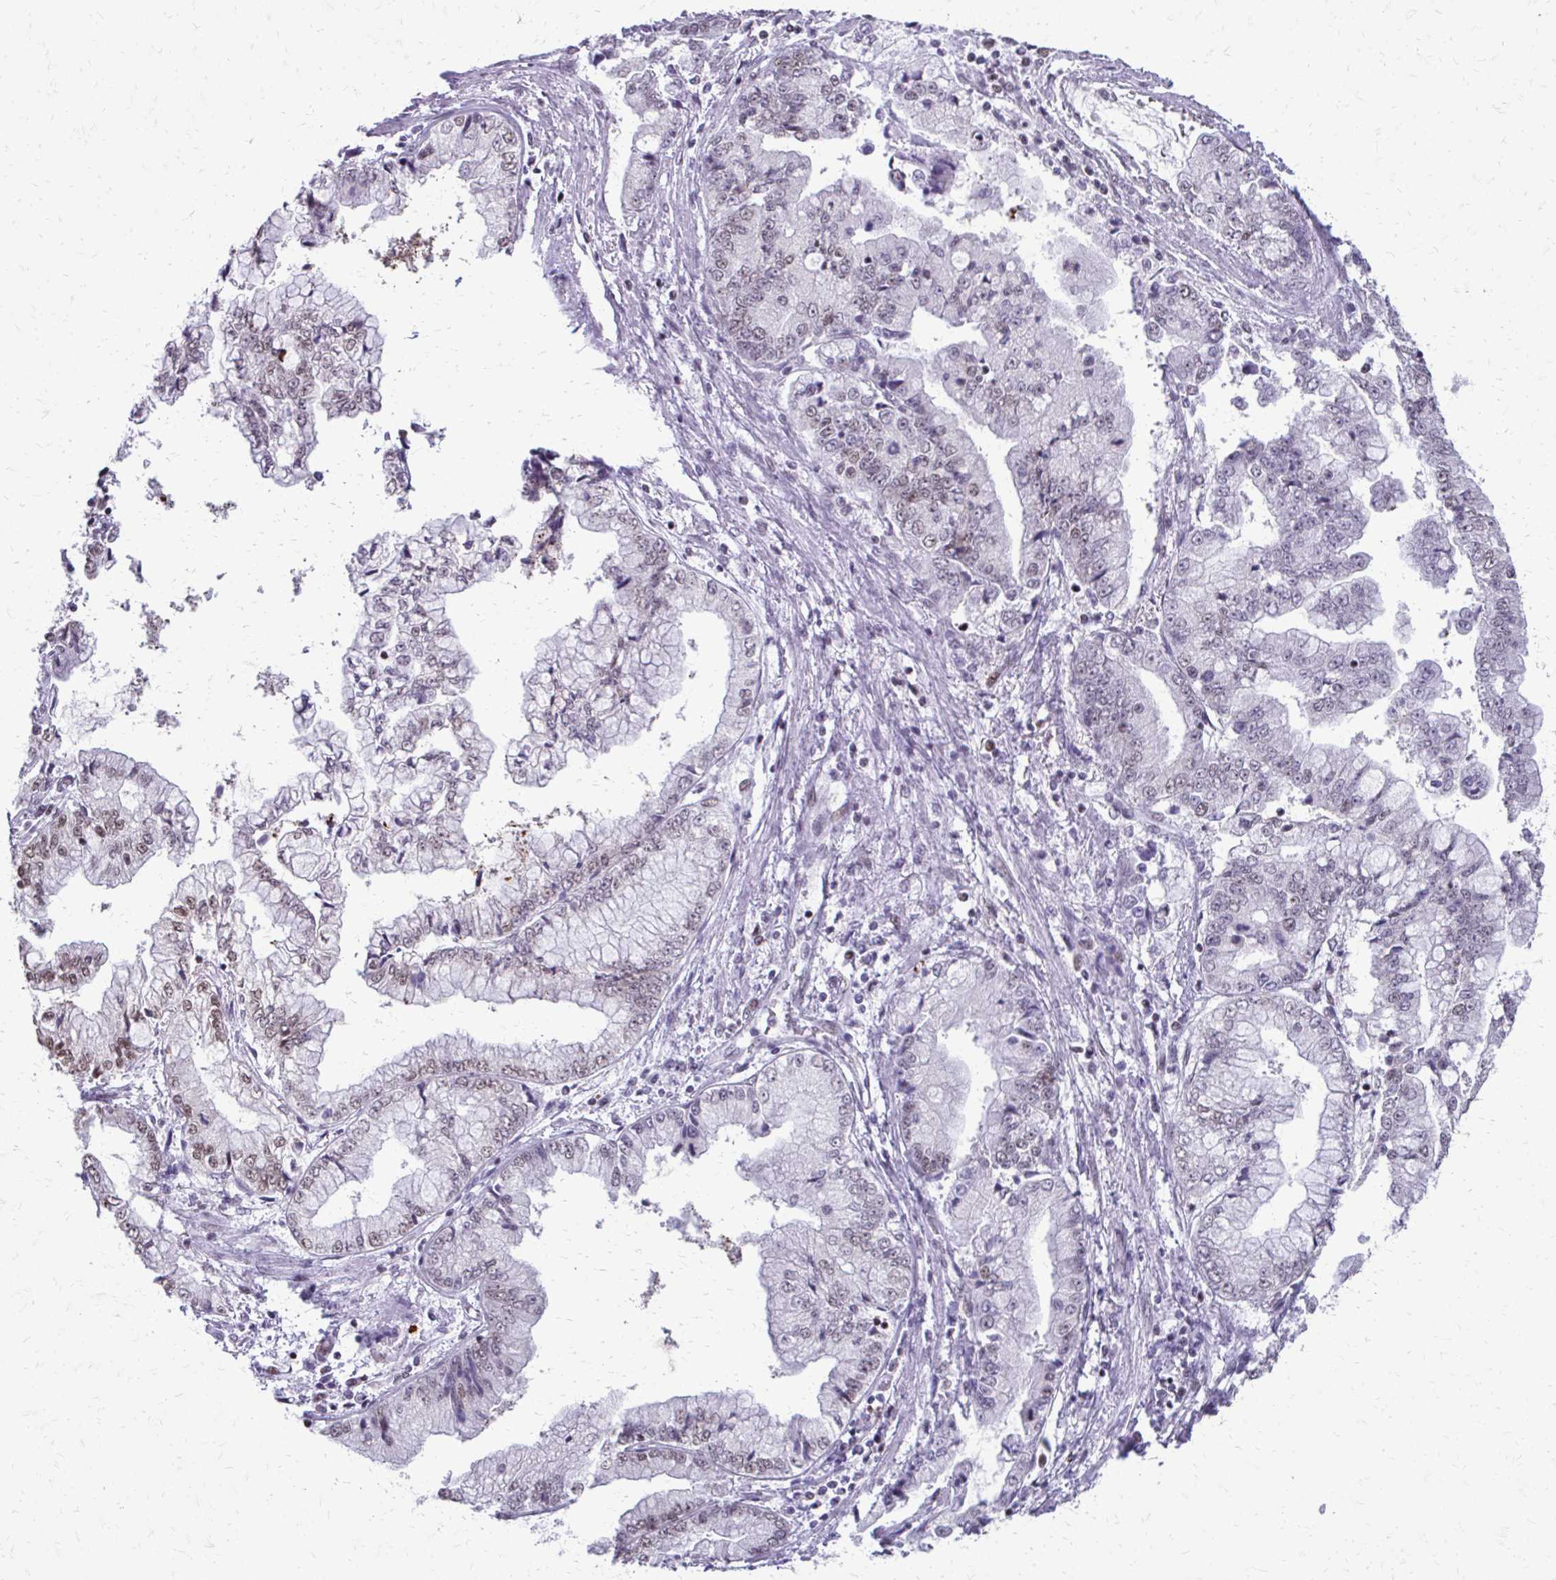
{"staining": {"intensity": "weak", "quantity": "<25%", "location": "nuclear"}, "tissue": "stomach cancer", "cell_type": "Tumor cells", "image_type": "cancer", "snomed": [{"axis": "morphology", "description": "Adenocarcinoma, NOS"}, {"axis": "topography", "description": "Stomach, upper"}], "caption": "Immunohistochemistry (IHC) histopathology image of human stomach cancer stained for a protein (brown), which reveals no staining in tumor cells.", "gene": "SS18", "patient": {"sex": "female", "age": 74}}